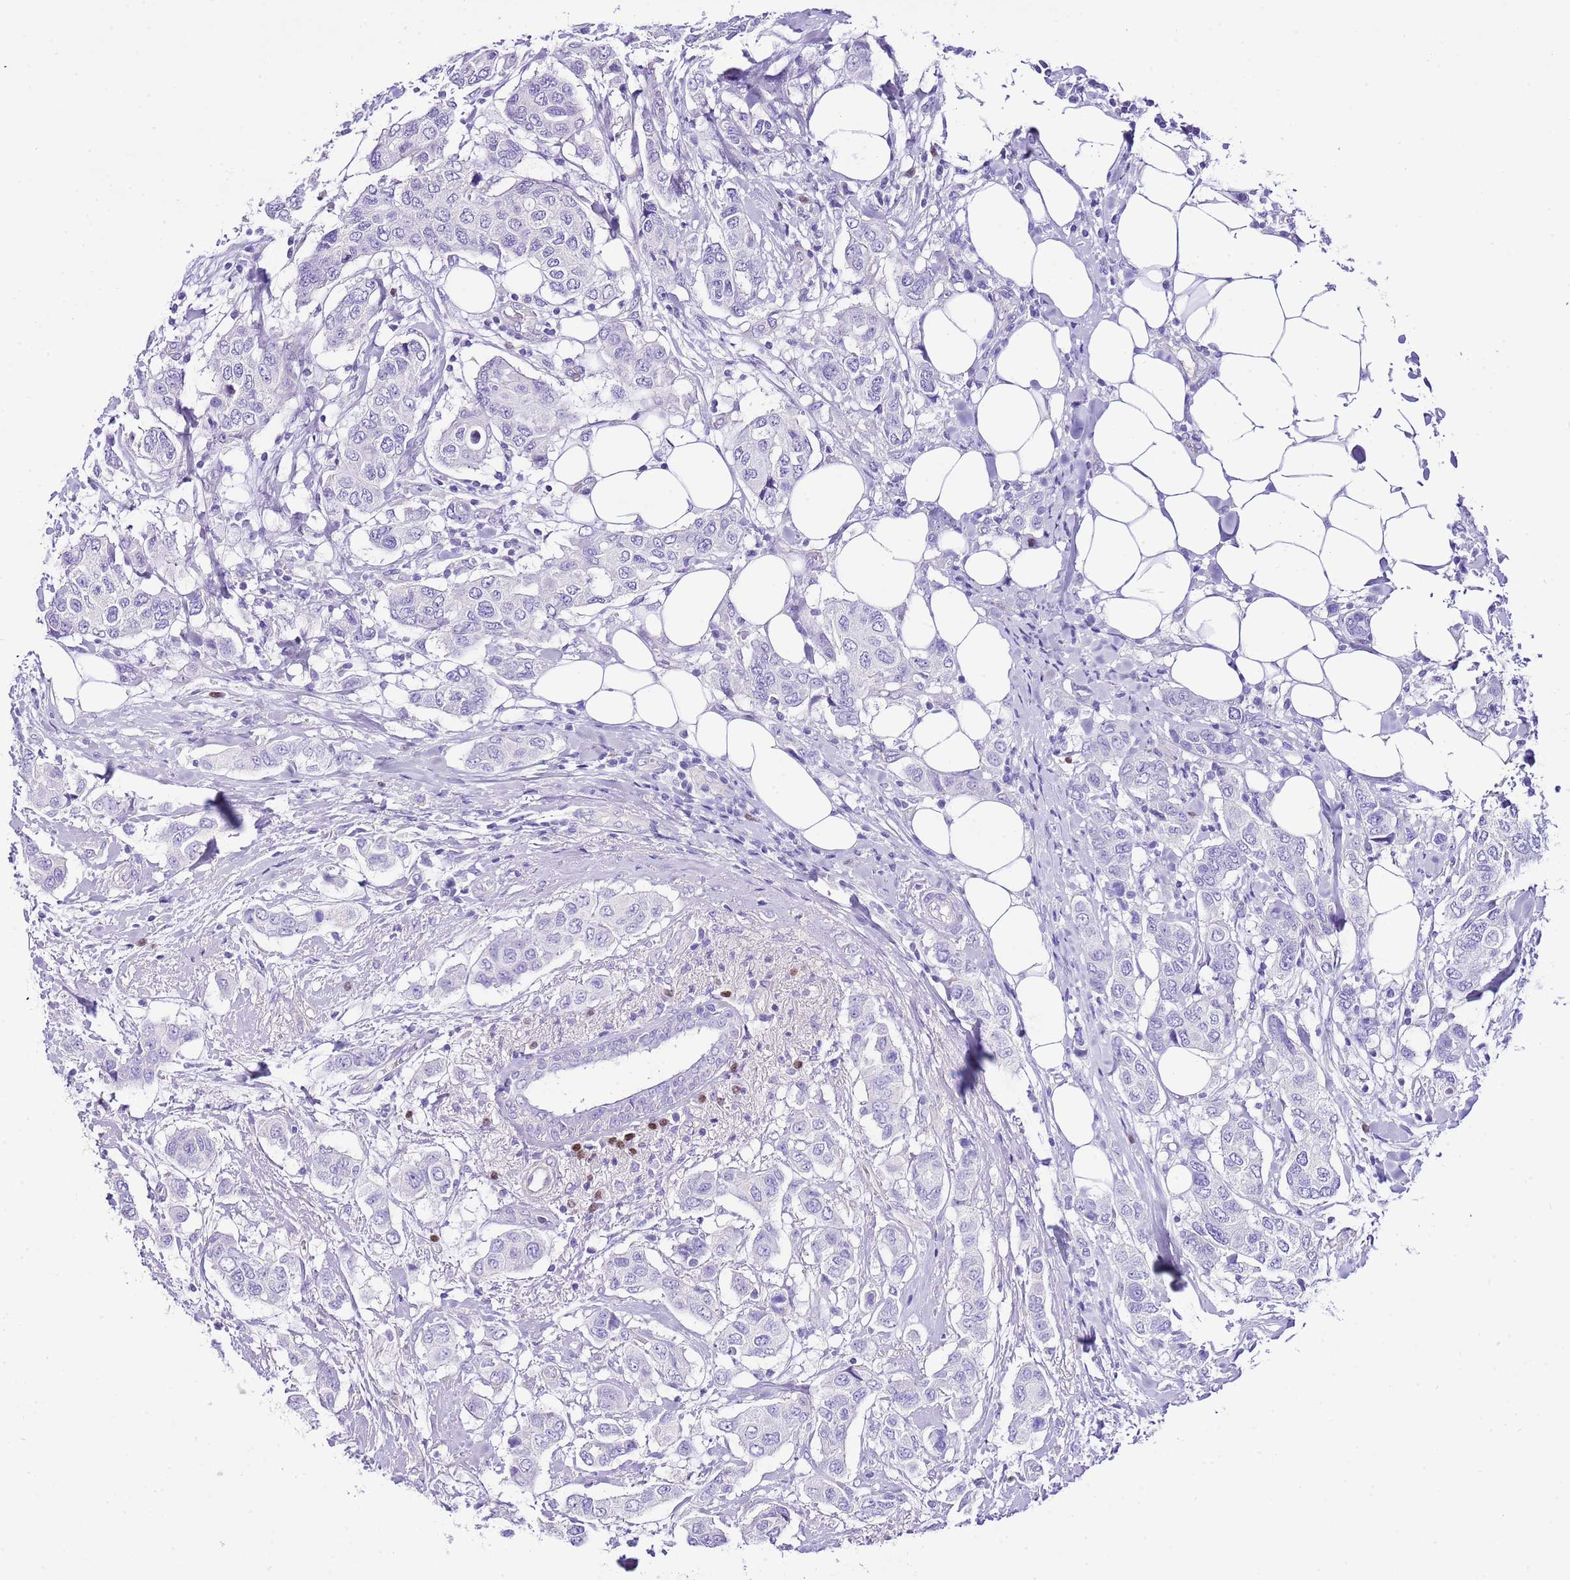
{"staining": {"intensity": "negative", "quantity": "none", "location": "none"}, "tissue": "breast cancer", "cell_type": "Tumor cells", "image_type": "cancer", "snomed": [{"axis": "morphology", "description": "Lobular carcinoma"}, {"axis": "topography", "description": "Breast"}], "caption": "A photomicrograph of breast lobular carcinoma stained for a protein reveals no brown staining in tumor cells.", "gene": "BHLHA15", "patient": {"sex": "female", "age": 51}}